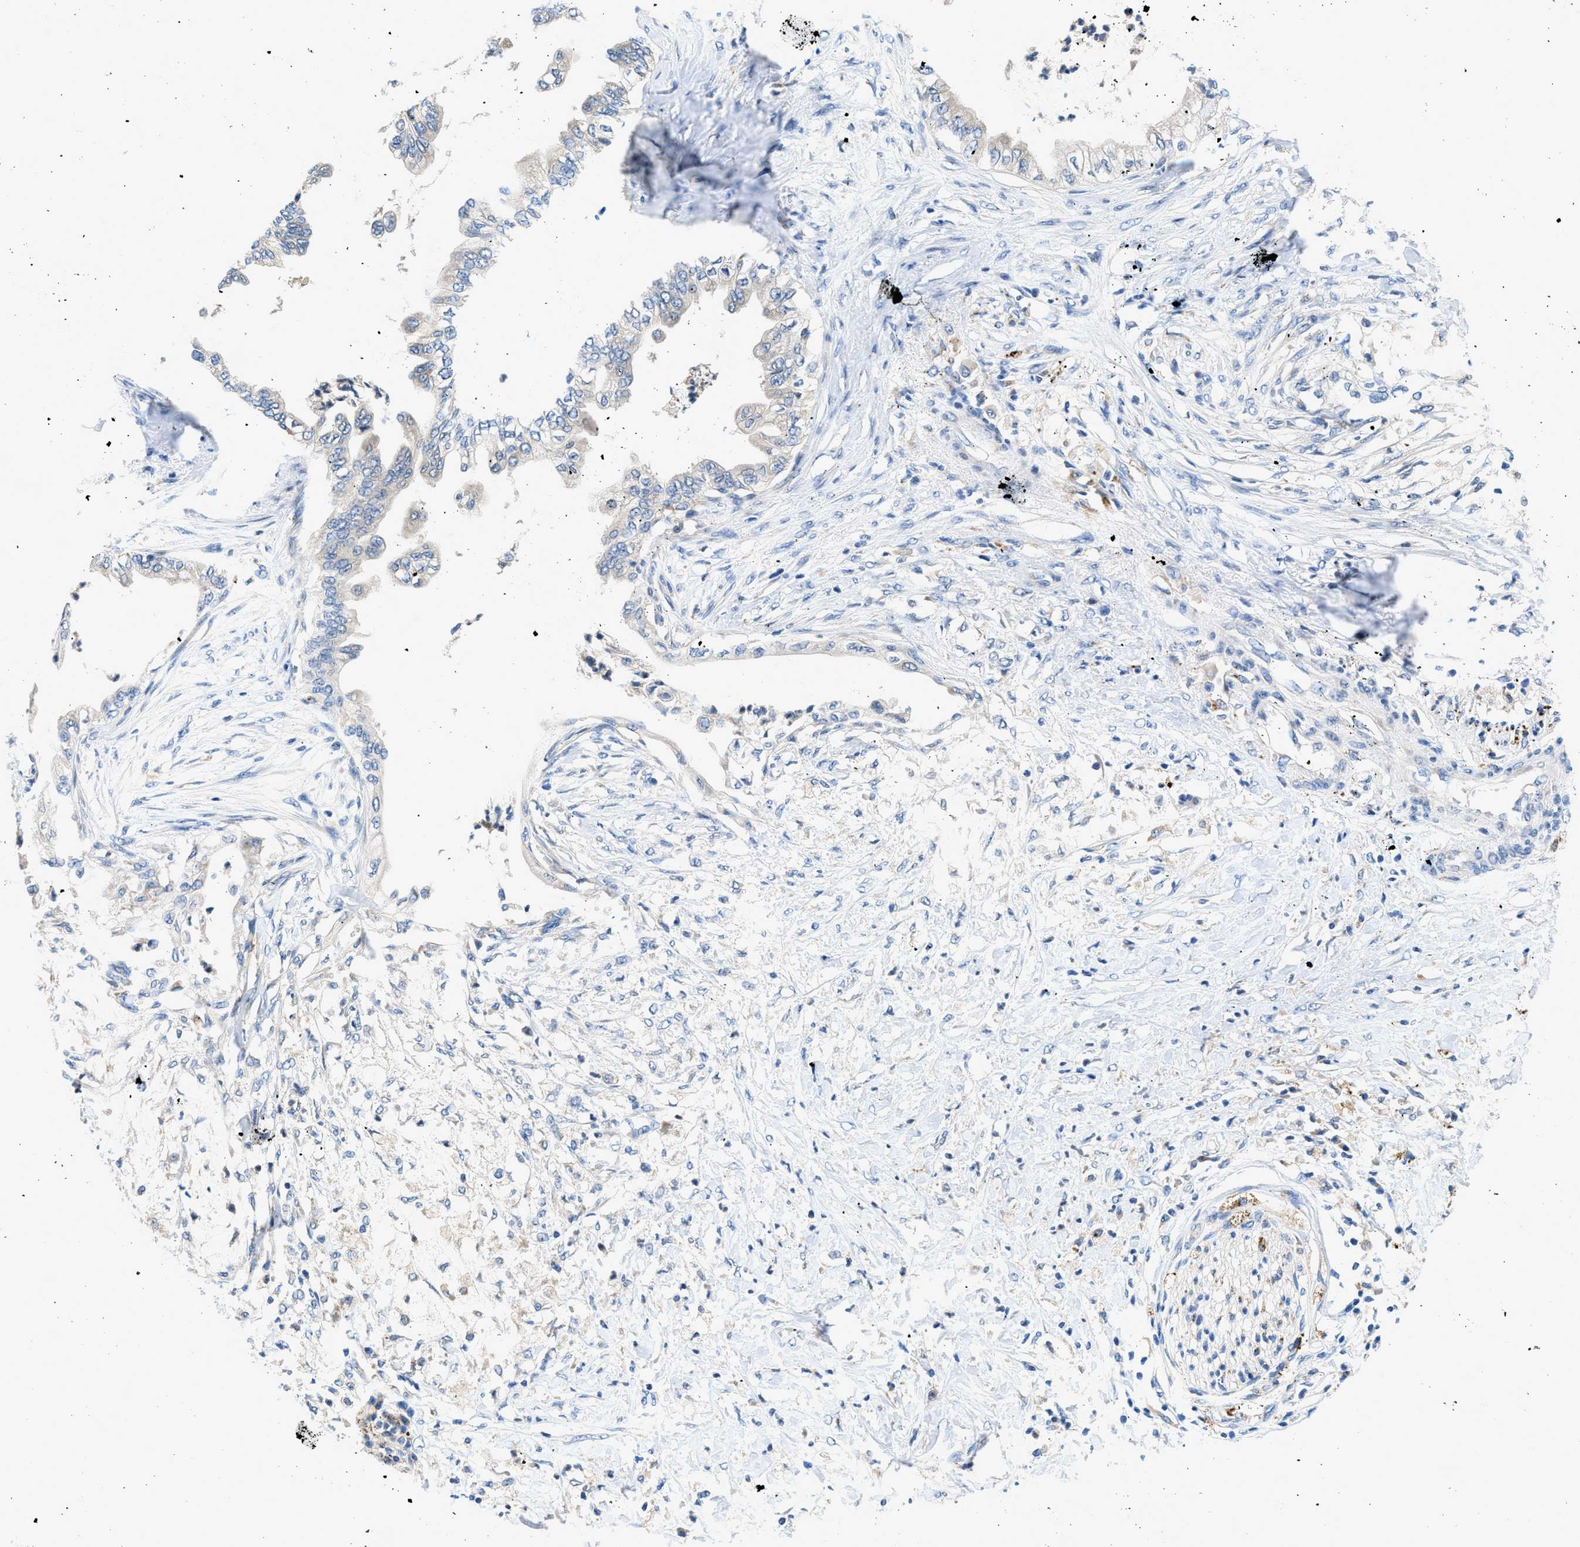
{"staining": {"intensity": "negative", "quantity": "none", "location": "none"}, "tissue": "pancreatic cancer", "cell_type": "Tumor cells", "image_type": "cancer", "snomed": [{"axis": "morphology", "description": "Normal tissue, NOS"}, {"axis": "morphology", "description": "Adenocarcinoma, NOS"}, {"axis": "topography", "description": "Pancreas"}, {"axis": "topography", "description": "Duodenum"}], "caption": "A high-resolution image shows IHC staining of adenocarcinoma (pancreatic), which reveals no significant expression in tumor cells. Nuclei are stained in blue.", "gene": "ADGRE3", "patient": {"sex": "female", "age": 60}}